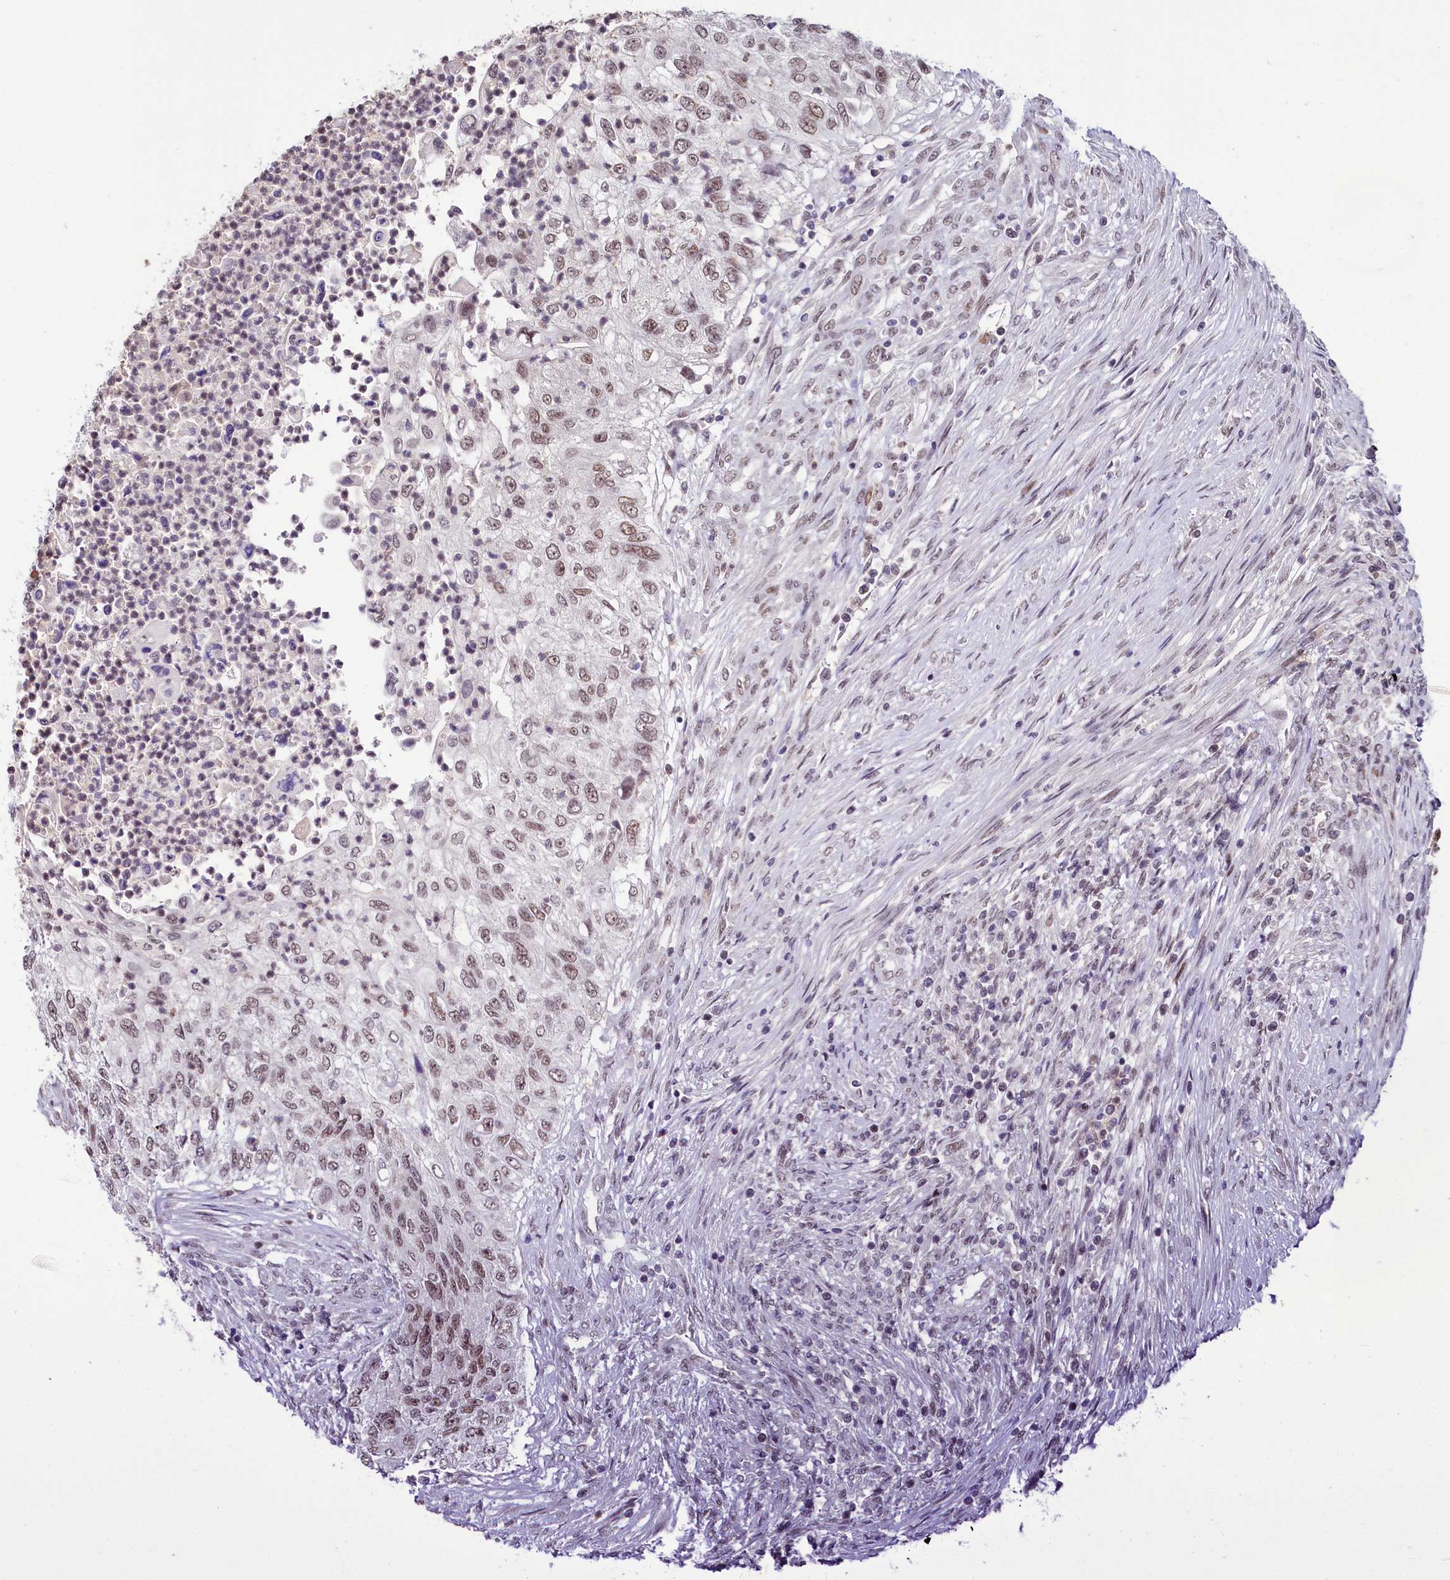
{"staining": {"intensity": "moderate", "quantity": ">75%", "location": "nuclear"}, "tissue": "urothelial cancer", "cell_type": "Tumor cells", "image_type": "cancer", "snomed": [{"axis": "morphology", "description": "Urothelial carcinoma, High grade"}, {"axis": "topography", "description": "Urinary bladder"}], "caption": "High-power microscopy captured an immunohistochemistry photomicrograph of urothelial cancer, revealing moderate nuclear positivity in about >75% of tumor cells. The staining is performed using DAB (3,3'-diaminobenzidine) brown chromogen to label protein expression. The nuclei are counter-stained blue using hematoxylin.", "gene": "SCAF11", "patient": {"sex": "female", "age": 60}}